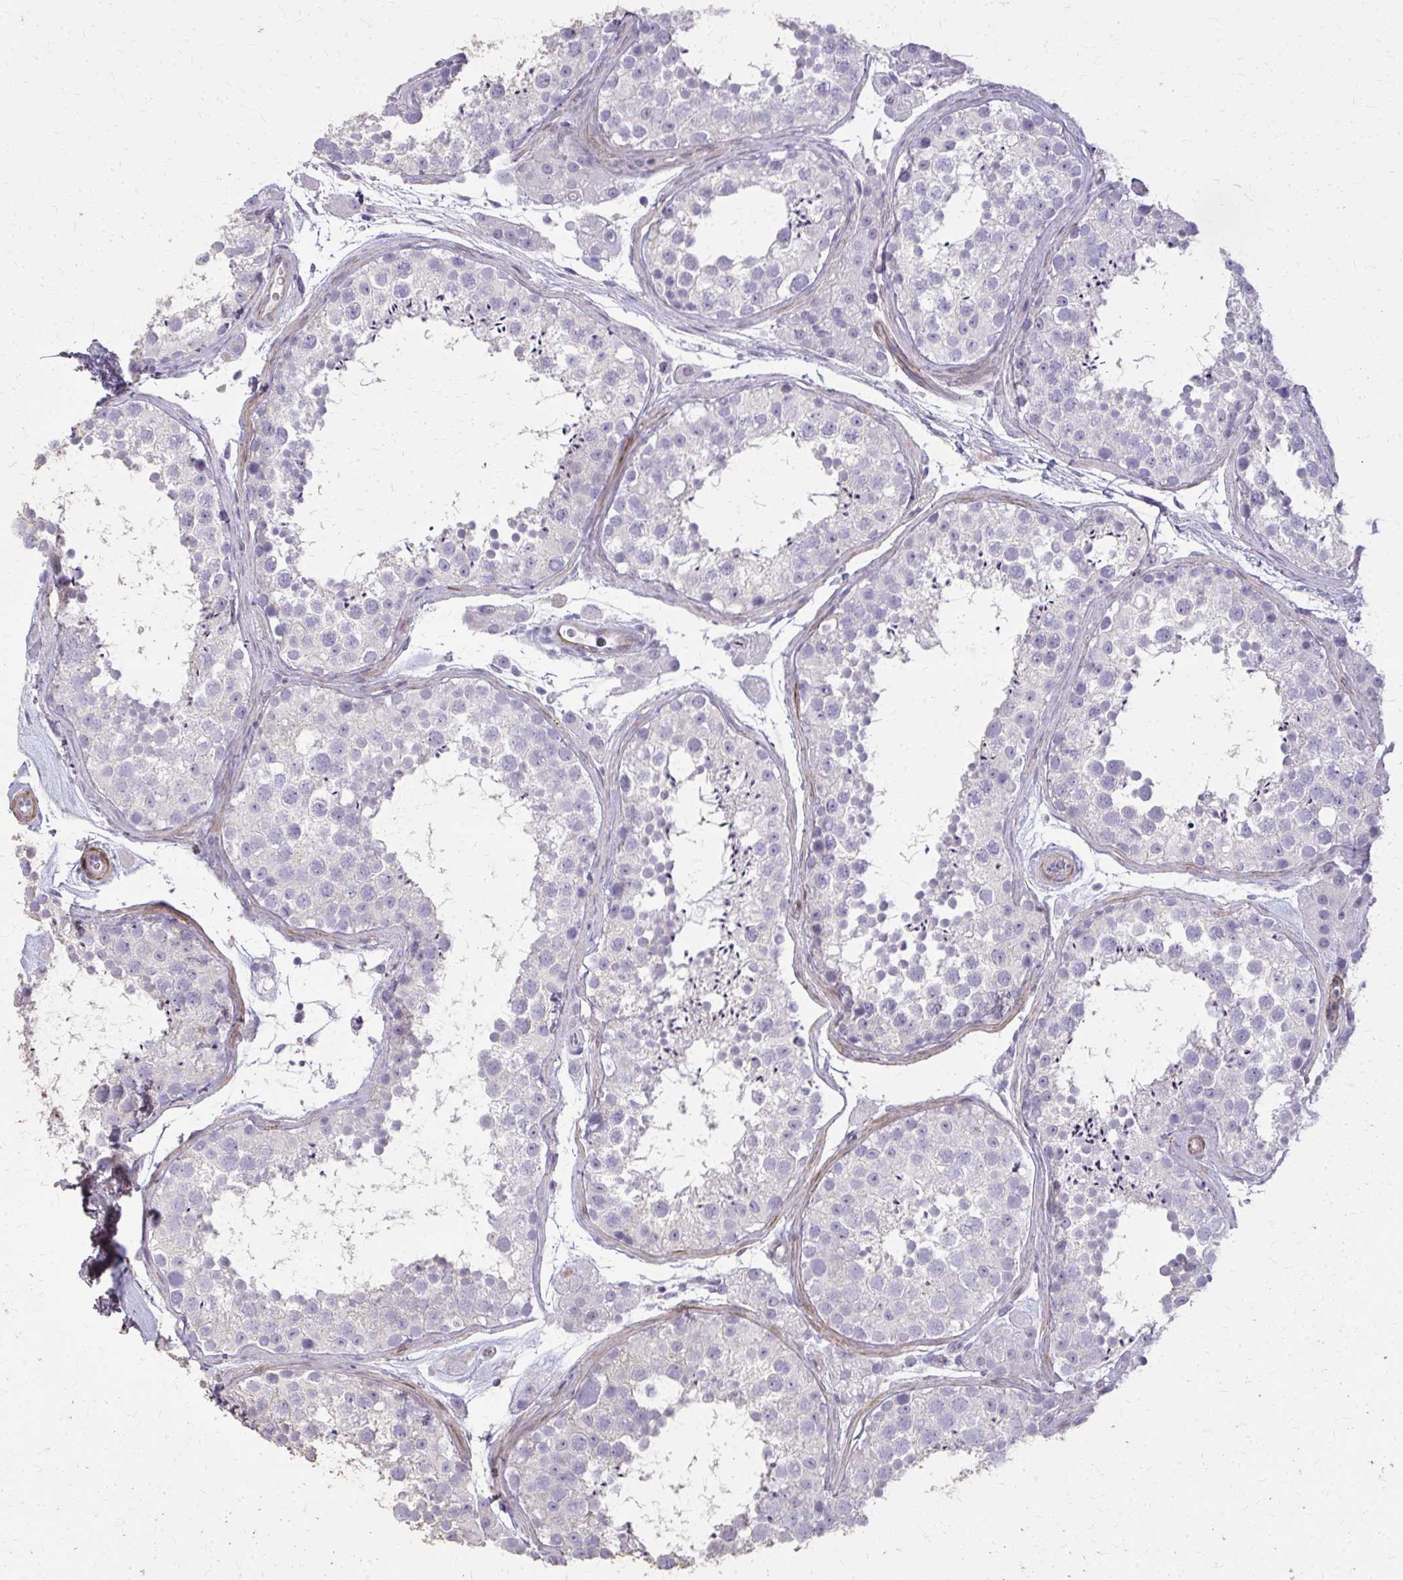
{"staining": {"intensity": "negative", "quantity": "none", "location": "none"}, "tissue": "testis", "cell_type": "Cells in seminiferous ducts", "image_type": "normal", "snomed": [{"axis": "morphology", "description": "Normal tissue, NOS"}, {"axis": "topography", "description": "Testis"}], "caption": "There is no significant staining in cells in seminiferous ducts of testis. Brightfield microscopy of immunohistochemistry (IHC) stained with DAB (brown) and hematoxylin (blue), captured at high magnification.", "gene": "TENM4", "patient": {"sex": "male", "age": 41}}